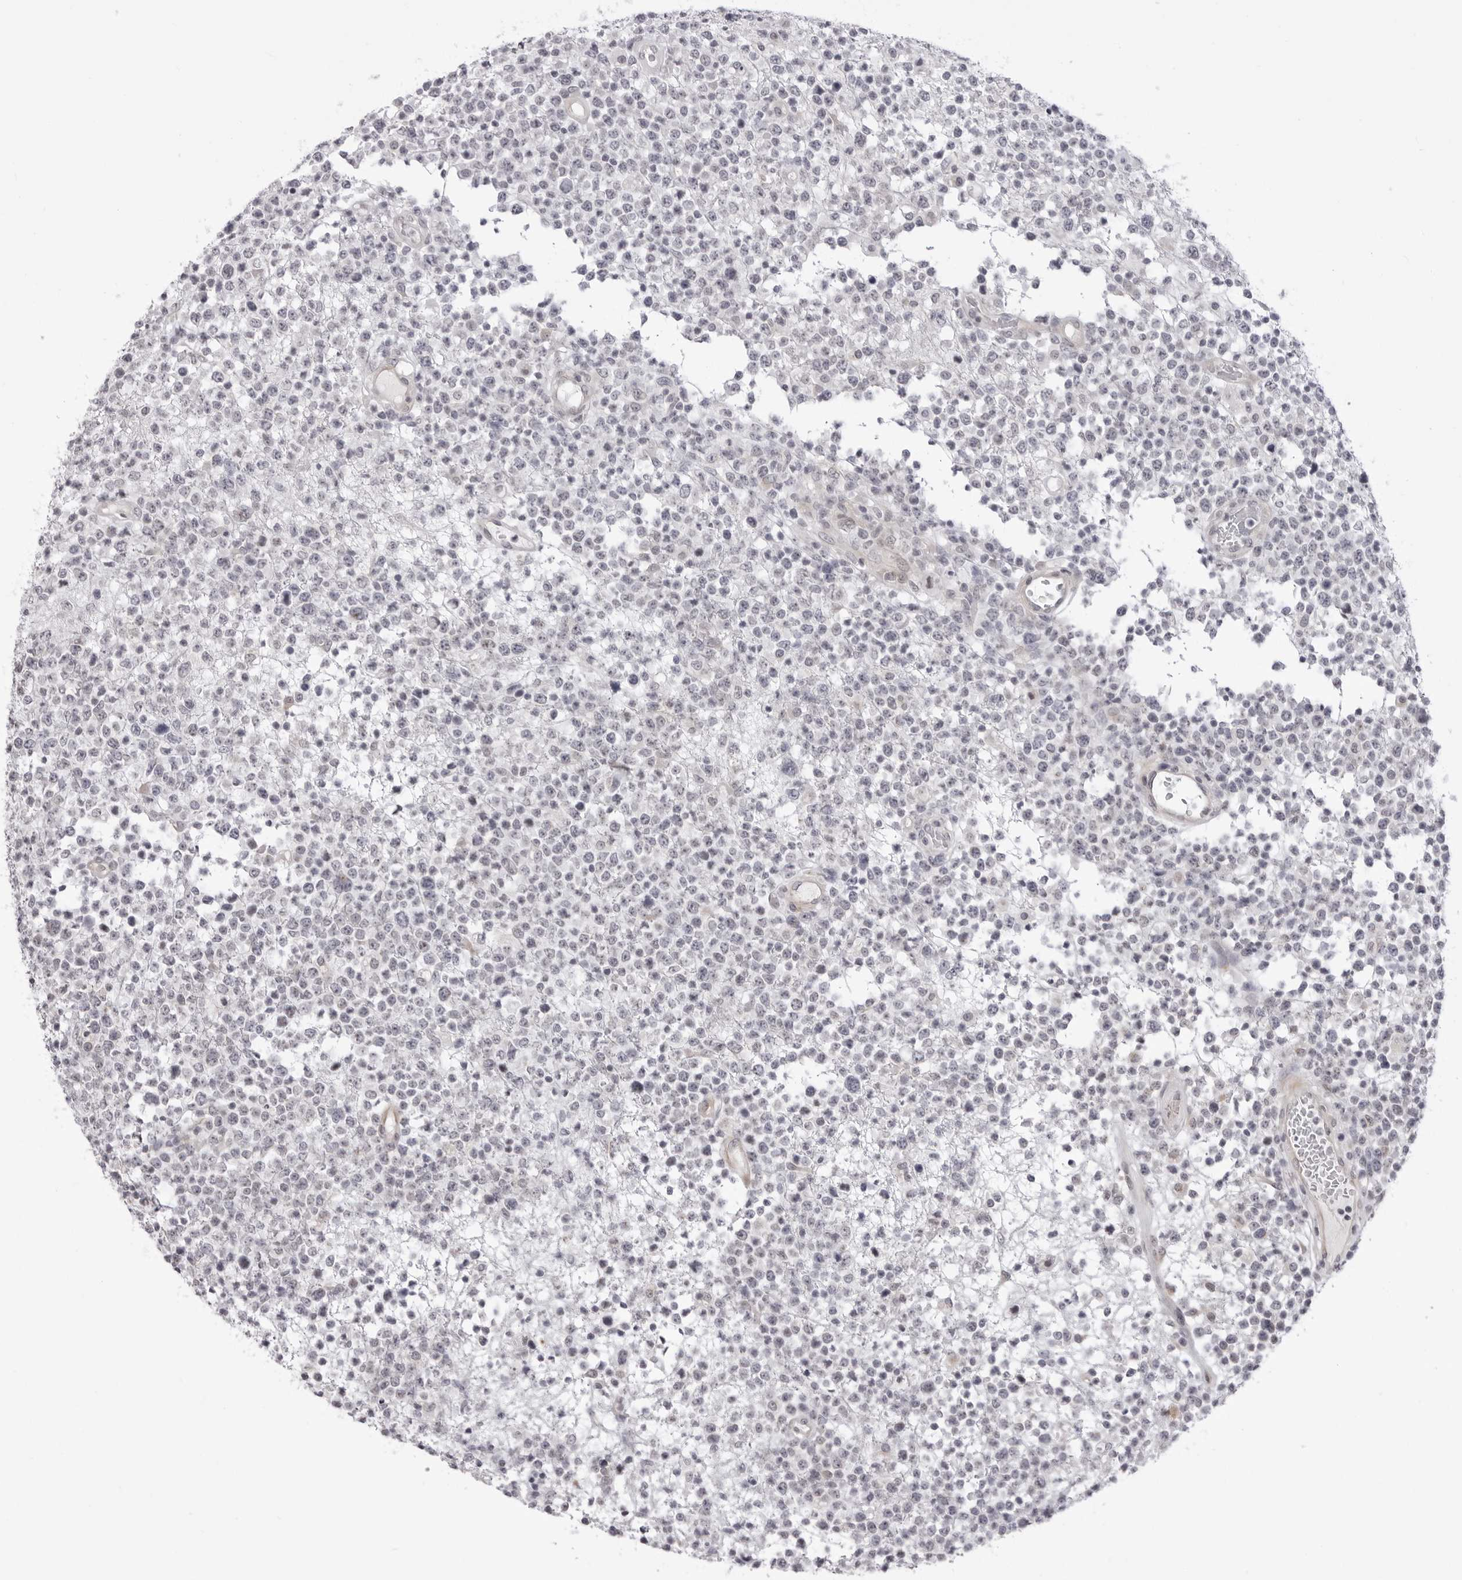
{"staining": {"intensity": "negative", "quantity": "none", "location": "none"}, "tissue": "lymphoma", "cell_type": "Tumor cells", "image_type": "cancer", "snomed": [{"axis": "morphology", "description": "Malignant lymphoma, non-Hodgkin's type, High grade"}, {"axis": "topography", "description": "Colon"}], "caption": "Immunohistochemistry (IHC) image of human malignant lymphoma, non-Hodgkin's type (high-grade) stained for a protein (brown), which reveals no expression in tumor cells.", "gene": "SUGCT", "patient": {"sex": "female", "age": 53}}